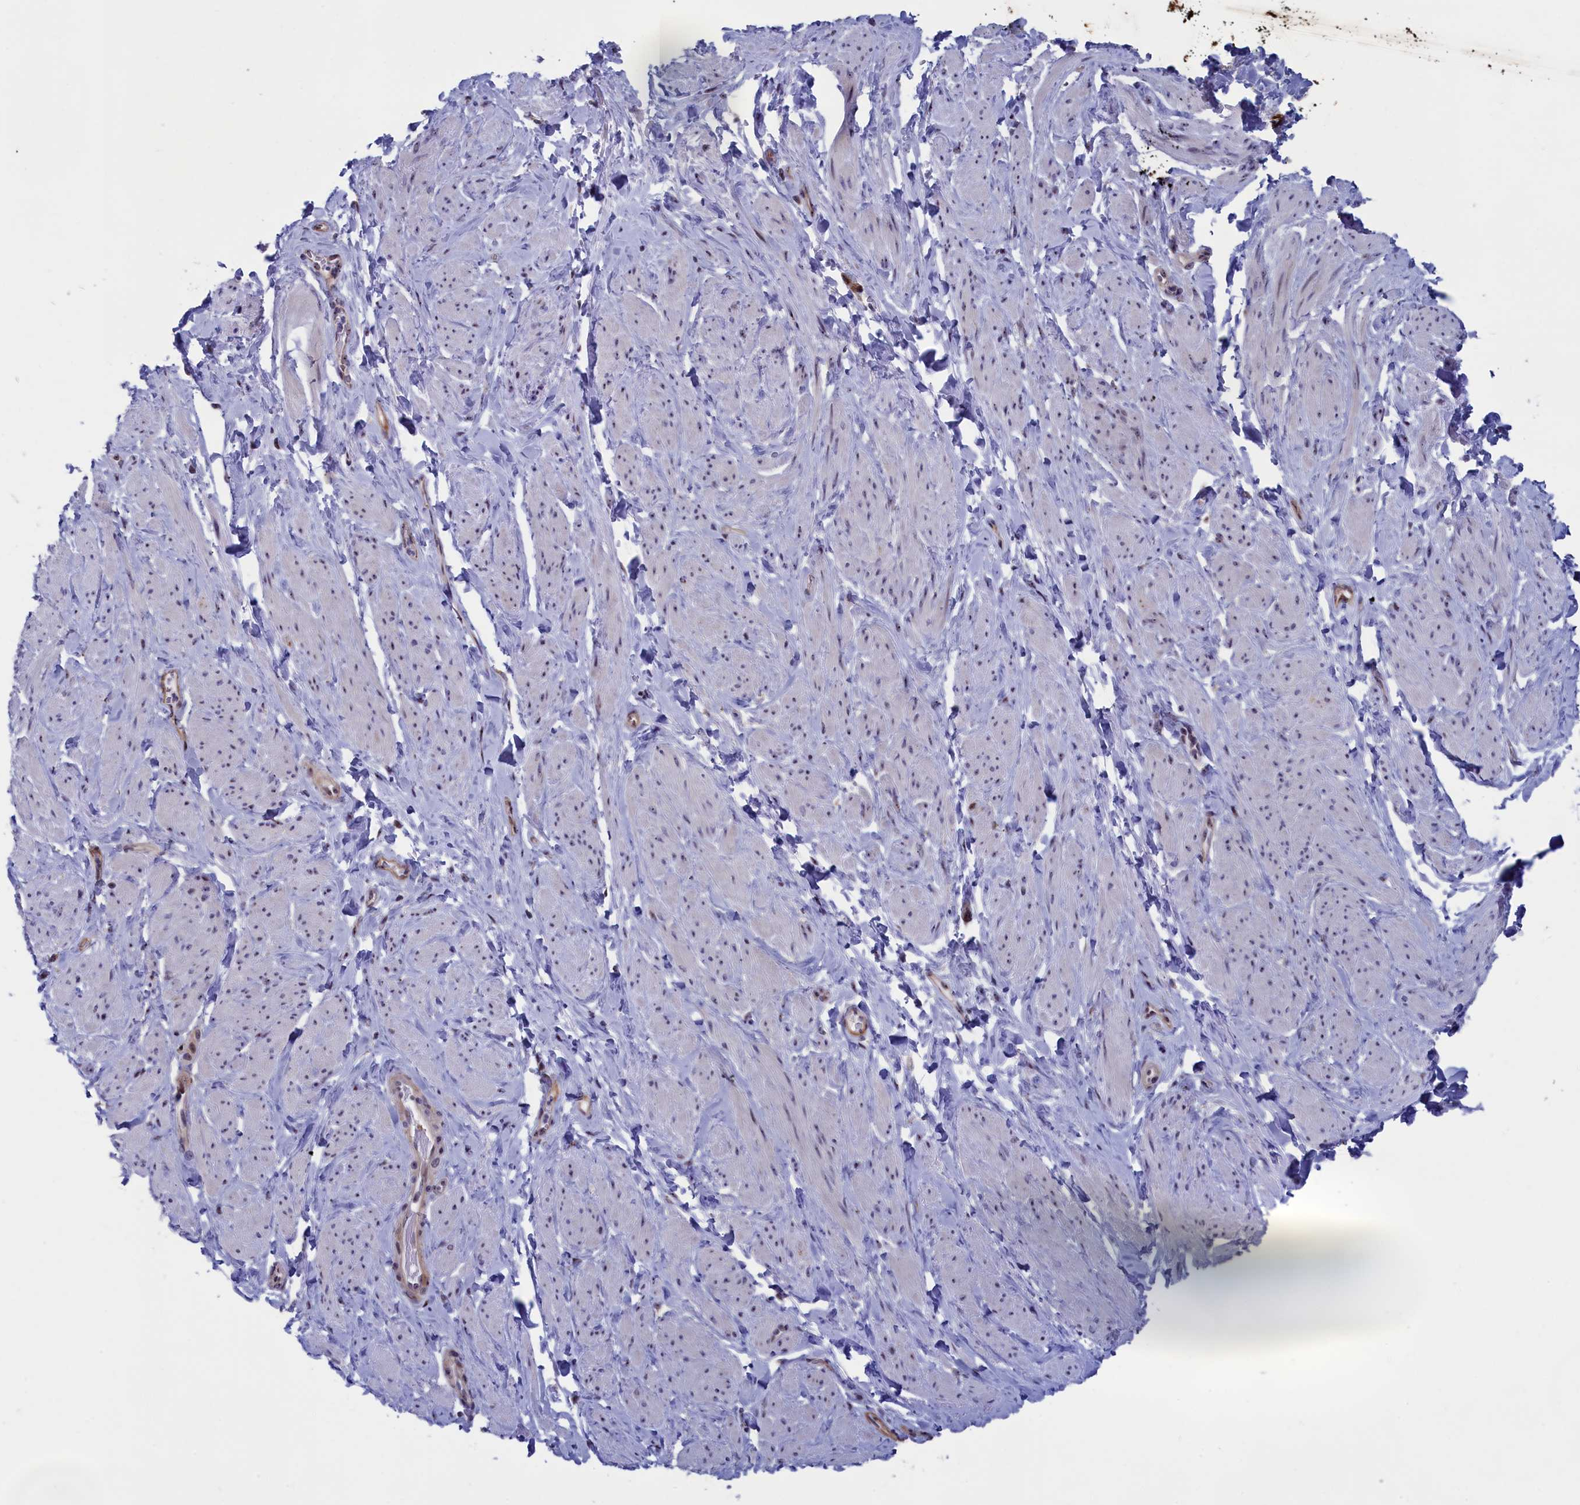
{"staining": {"intensity": "negative", "quantity": "none", "location": "none"}, "tissue": "smooth muscle", "cell_type": "Smooth muscle cells", "image_type": "normal", "snomed": [{"axis": "morphology", "description": "Normal tissue, NOS"}, {"axis": "topography", "description": "Smooth muscle"}, {"axis": "topography", "description": "Peripheral nerve tissue"}], "caption": "Smooth muscle stained for a protein using IHC exhibits no positivity smooth muscle cells.", "gene": "PPAN", "patient": {"sex": "male", "age": 69}}